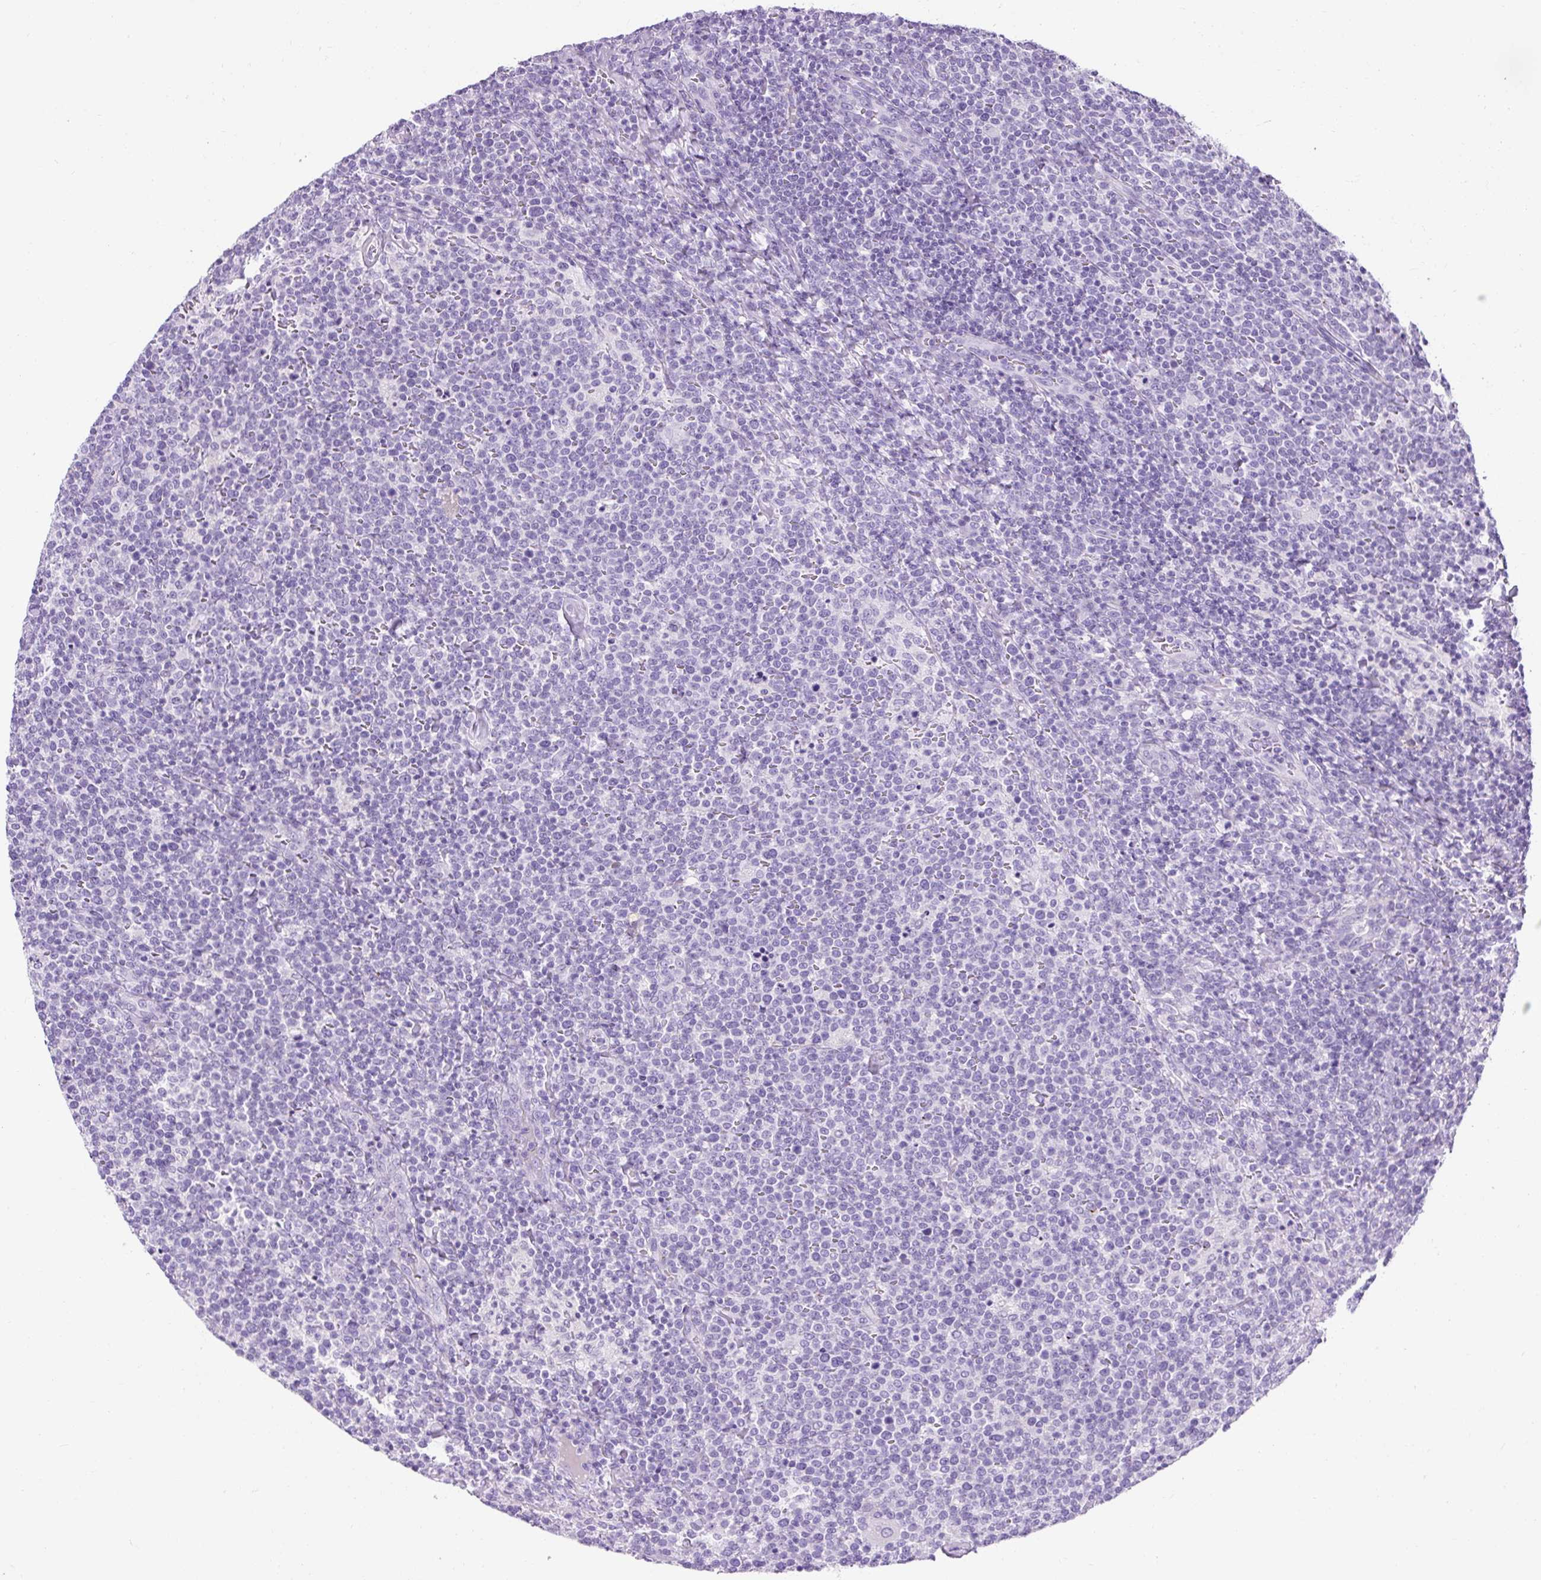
{"staining": {"intensity": "negative", "quantity": "none", "location": "none"}, "tissue": "lymphoma", "cell_type": "Tumor cells", "image_type": "cancer", "snomed": [{"axis": "morphology", "description": "Malignant lymphoma, non-Hodgkin's type, High grade"}, {"axis": "topography", "description": "Lymph node"}], "caption": "Human lymphoma stained for a protein using IHC displays no staining in tumor cells.", "gene": "C2CD4C", "patient": {"sex": "male", "age": 61}}